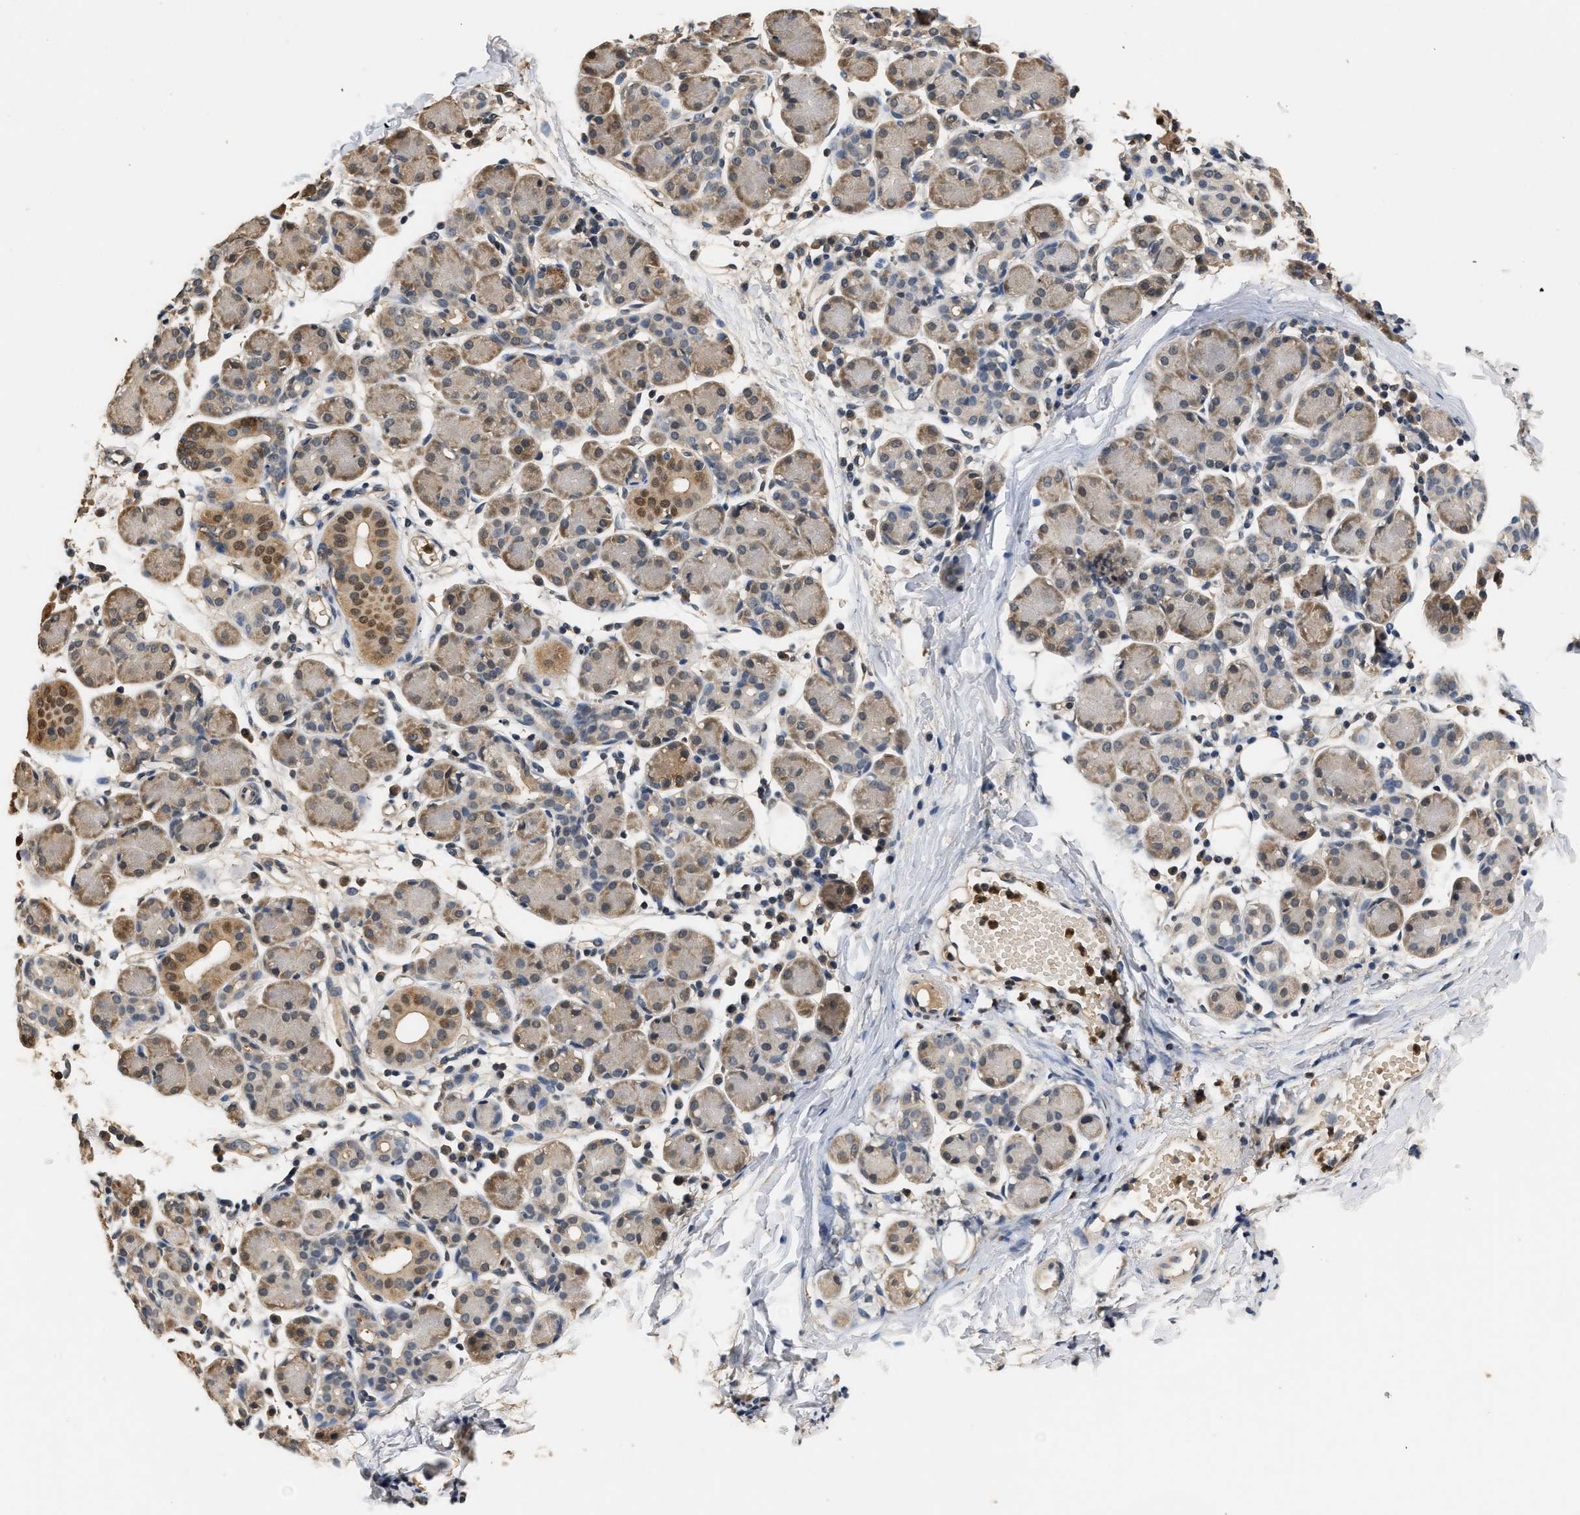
{"staining": {"intensity": "moderate", "quantity": "25%-75%", "location": "cytoplasmic/membranous,nuclear"}, "tissue": "salivary gland", "cell_type": "Glandular cells", "image_type": "normal", "snomed": [{"axis": "morphology", "description": "Normal tissue, NOS"}, {"axis": "morphology", "description": "Inflammation, NOS"}, {"axis": "topography", "description": "Lymph node"}, {"axis": "topography", "description": "Salivary gland"}], "caption": "Glandular cells exhibit moderate cytoplasmic/membranous,nuclear positivity in approximately 25%-75% of cells in unremarkable salivary gland. The staining was performed using DAB (3,3'-diaminobenzidine), with brown indicating positive protein expression. Nuclei are stained blue with hematoxylin.", "gene": "GPI", "patient": {"sex": "male", "age": 3}}